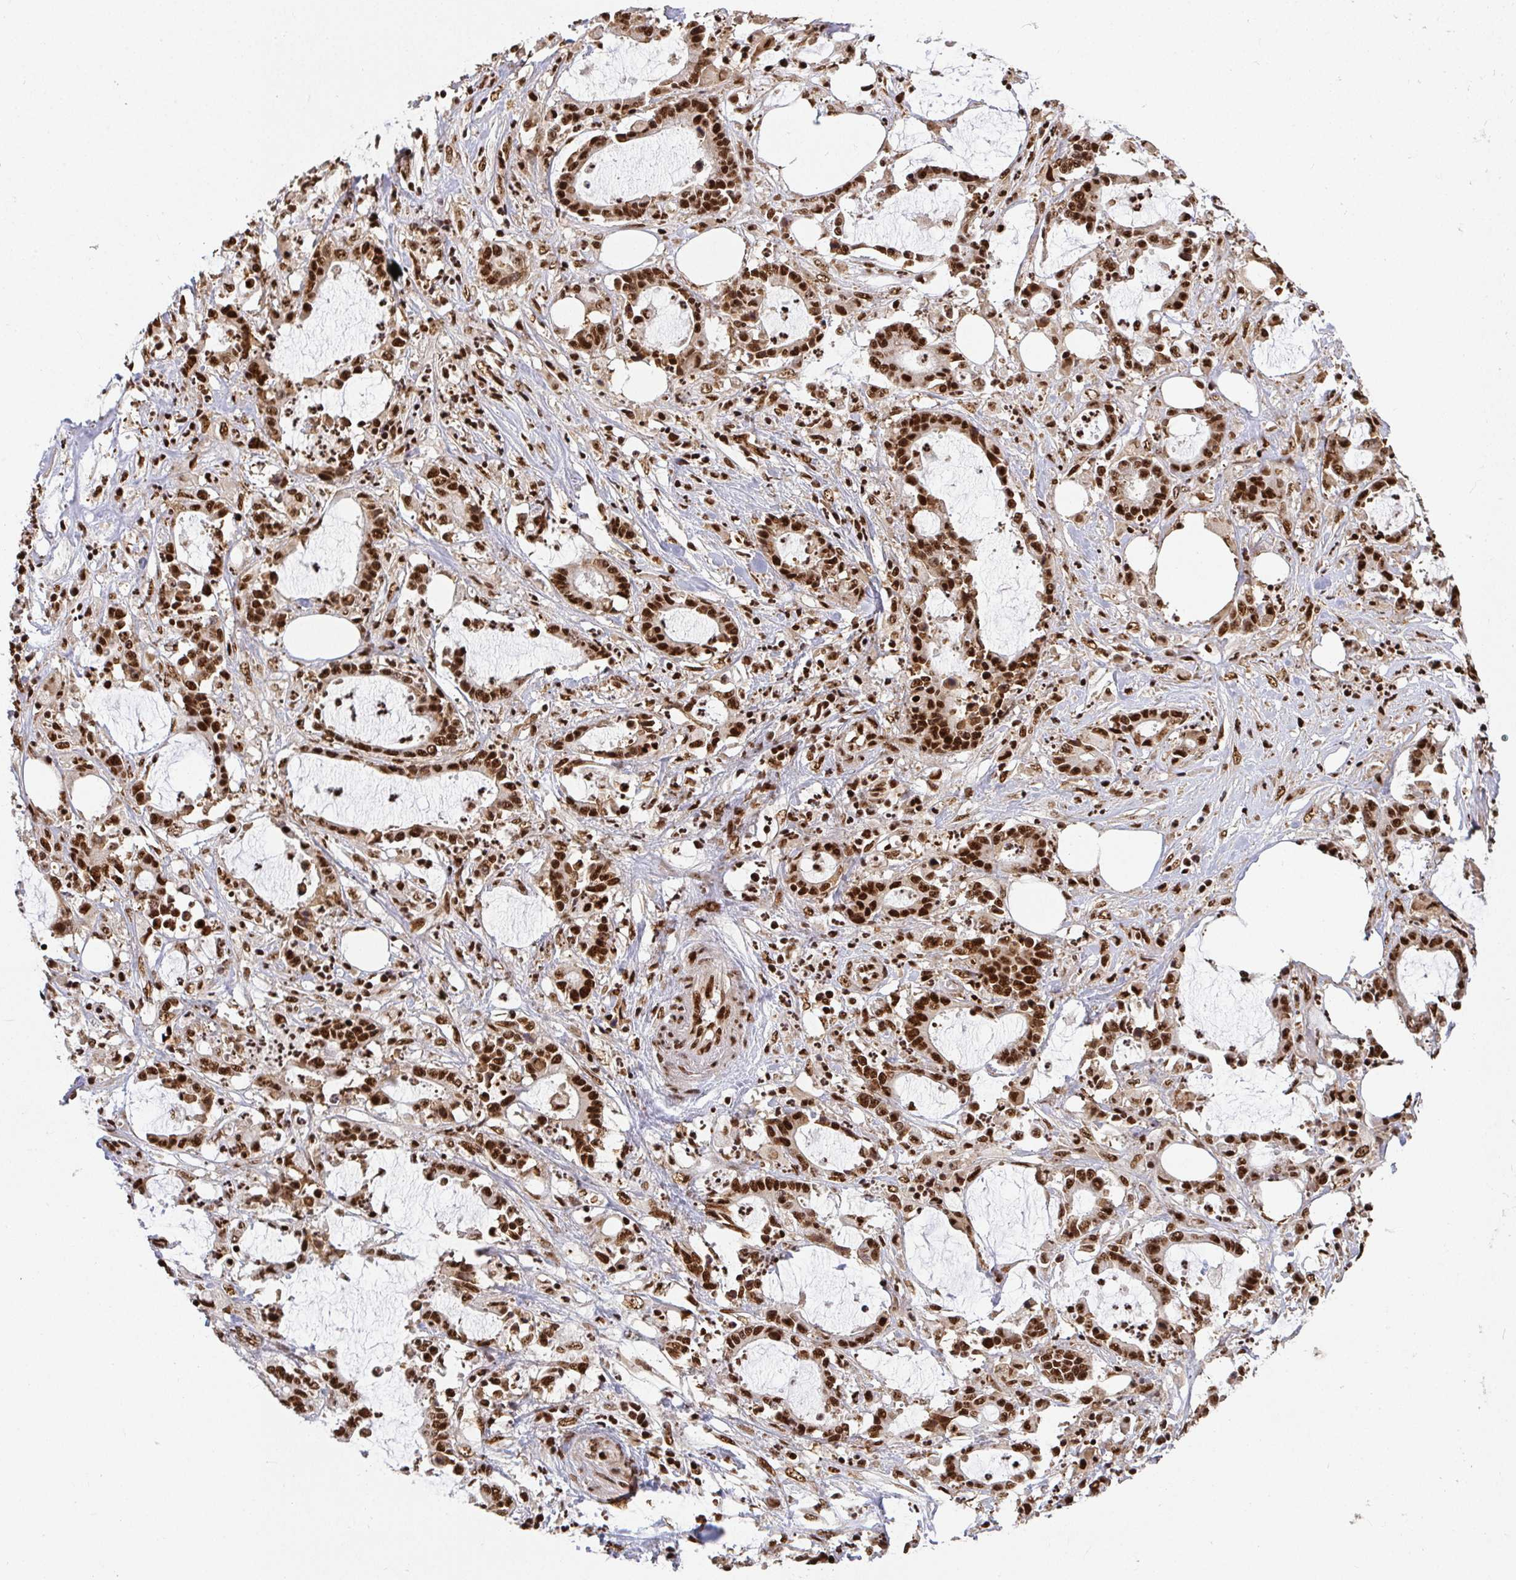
{"staining": {"intensity": "strong", "quantity": ">75%", "location": "nuclear"}, "tissue": "stomach cancer", "cell_type": "Tumor cells", "image_type": "cancer", "snomed": [{"axis": "morphology", "description": "Adenocarcinoma, NOS"}, {"axis": "topography", "description": "Stomach, upper"}], "caption": "Protein expression analysis of stomach adenocarcinoma shows strong nuclear expression in about >75% of tumor cells. The protein of interest is shown in brown color, while the nuclei are stained blue.", "gene": "U2AF1", "patient": {"sex": "male", "age": 68}}